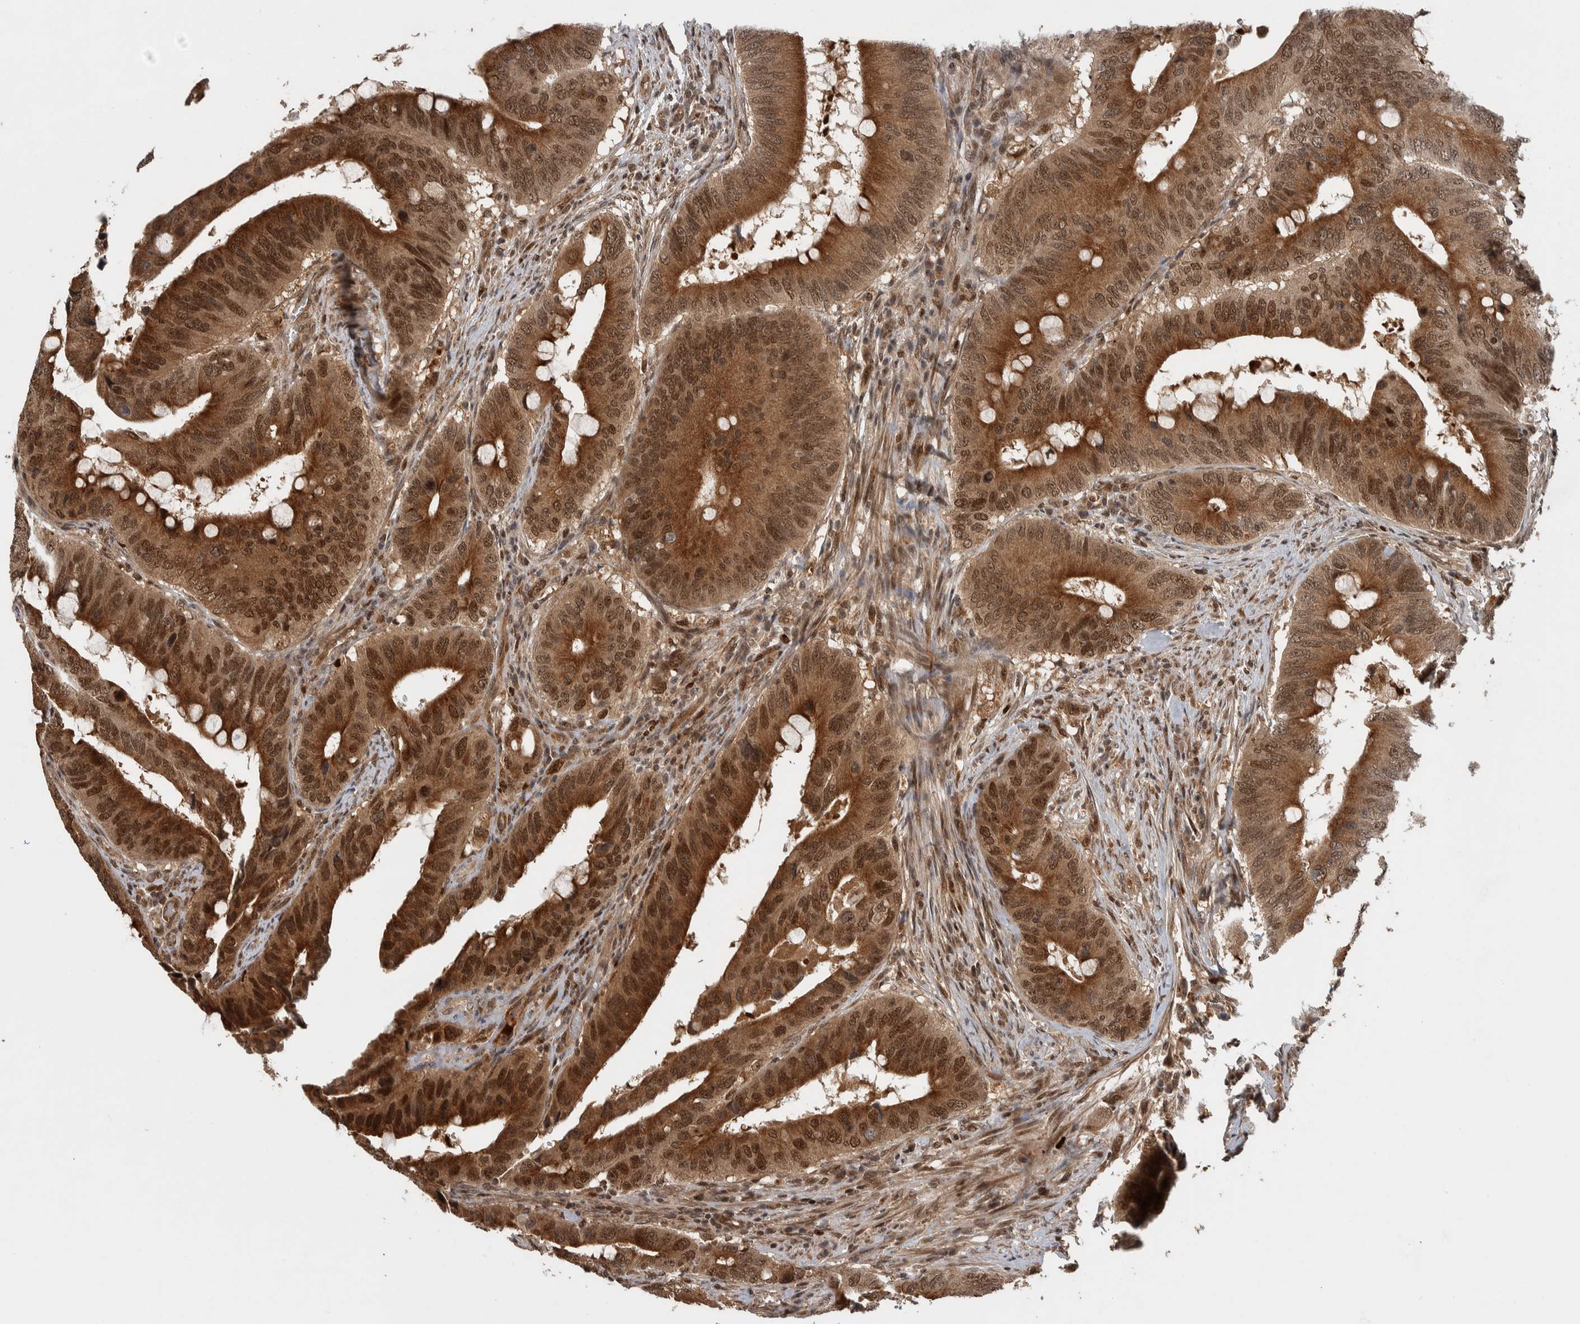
{"staining": {"intensity": "strong", "quantity": ">75%", "location": "cytoplasmic/membranous,nuclear"}, "tissue": "colorectal cancer", "cell_type": "Tumor cells", "image_type": "cancer", "snomed": [{"axis": "morphology", "description": "Adenocarcinoma, NOS"}, {"axis": "topography", "description": "Colon"}], "caption": "Immunohistochemistry staining of colorectal cancer, which reveals high levels of strong cytoplasmic/membranous and nuclear positivity in about >75% of tumor cells indicating strong cytoplasmic/membranous and nuclear protein positivity. The staining was performed using DAB (brown) for protein detection and nuclei were counterstained in hematoxylin (blue).", "gene": "RPS6KA4", "patient": {"sex": "male", "age": 71}}